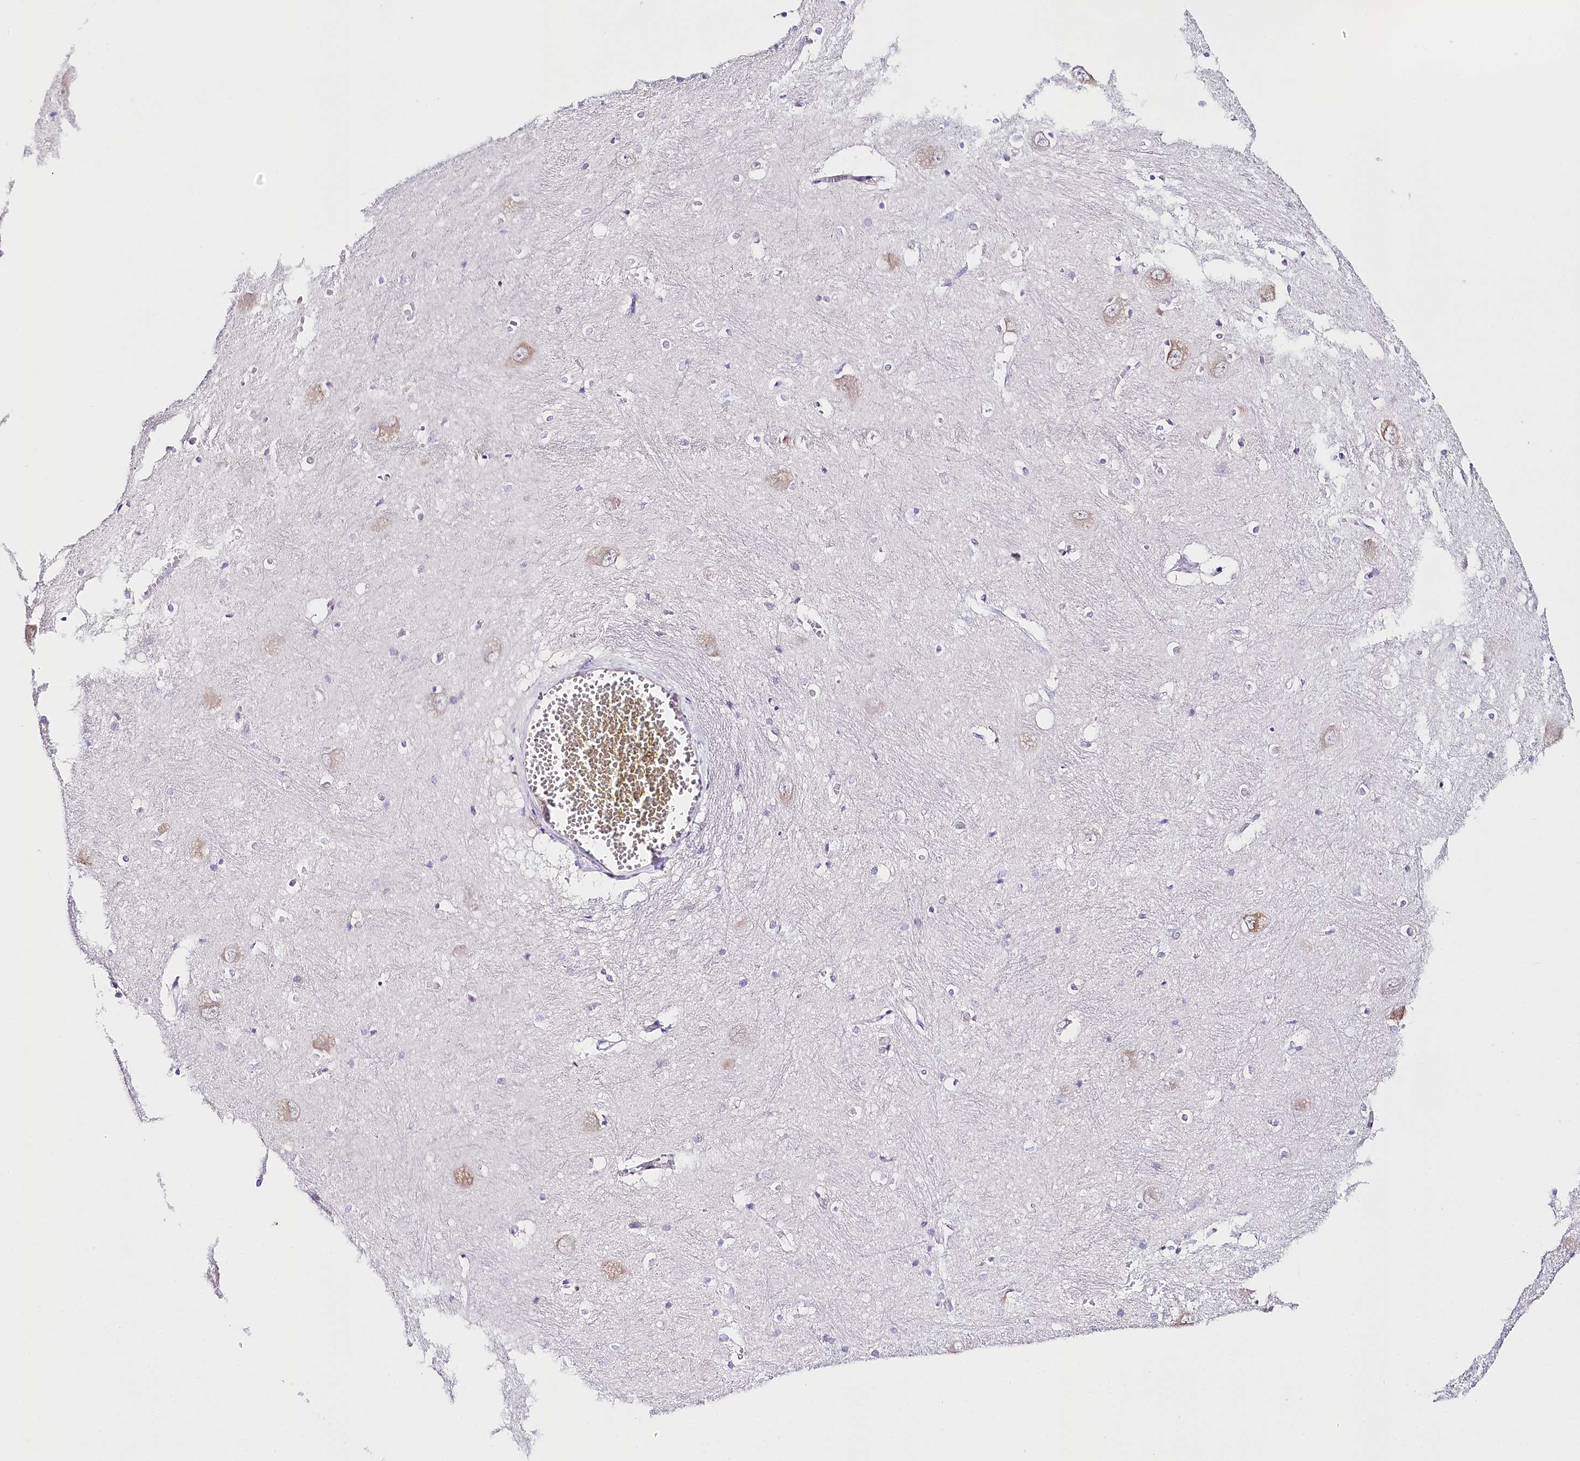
{"staining": {"intensity": "negative", "quantity": "none", "location": "none"}, "tissue": "caudate", "cell_type": "Glial cells", "image_type": "normal", "snomed": [{"axis": "morphology", "description": "Normal tissue, NOS"}, {"axis": "topography", "description": "Lateral ventricle wall"}], "caption": "DAB immunohistochemical staining of unremarkable human caudate shows no significant staining in glial cells.", "gene": "CSN3", "patient": {"sex": "male", "age": 37}}